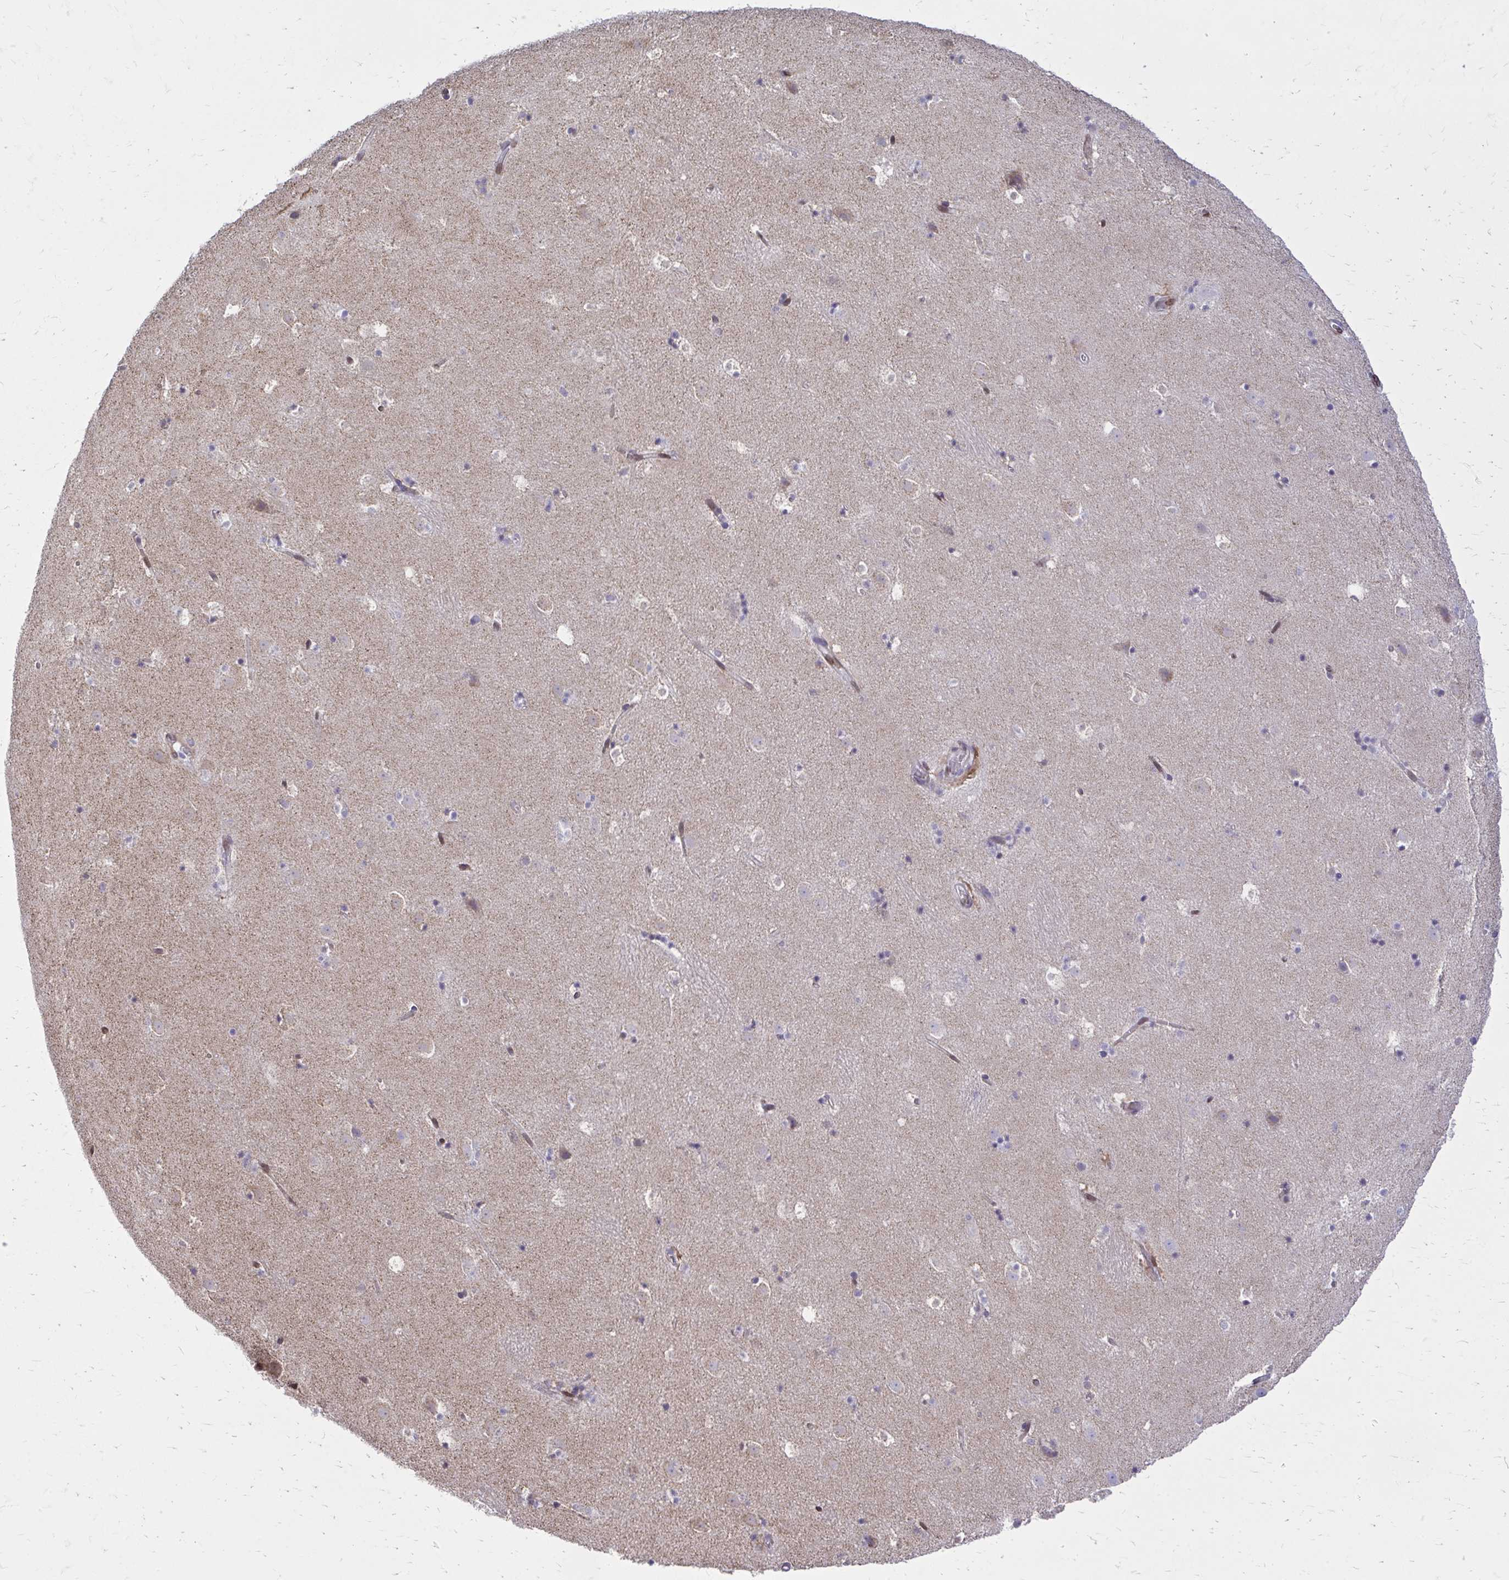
{"staining": {"intensity": "negative", "quantity": "none", "location": "none"}, "tissue": "caudate", "cell_type": "Glial cells", "image_type": "normal", "snomed": [{"axis": "morphology", "description": "Normal tissue, NOS"}, {"axis": "topography", "description": "Lateral ventricle wall"}], "caption": "DAB immunohistochemical staining of benign human caudate shows no significant staining in glial cells.", "gene": "RPS6KA2", "patient": {"sex": "male", "age": 37}}